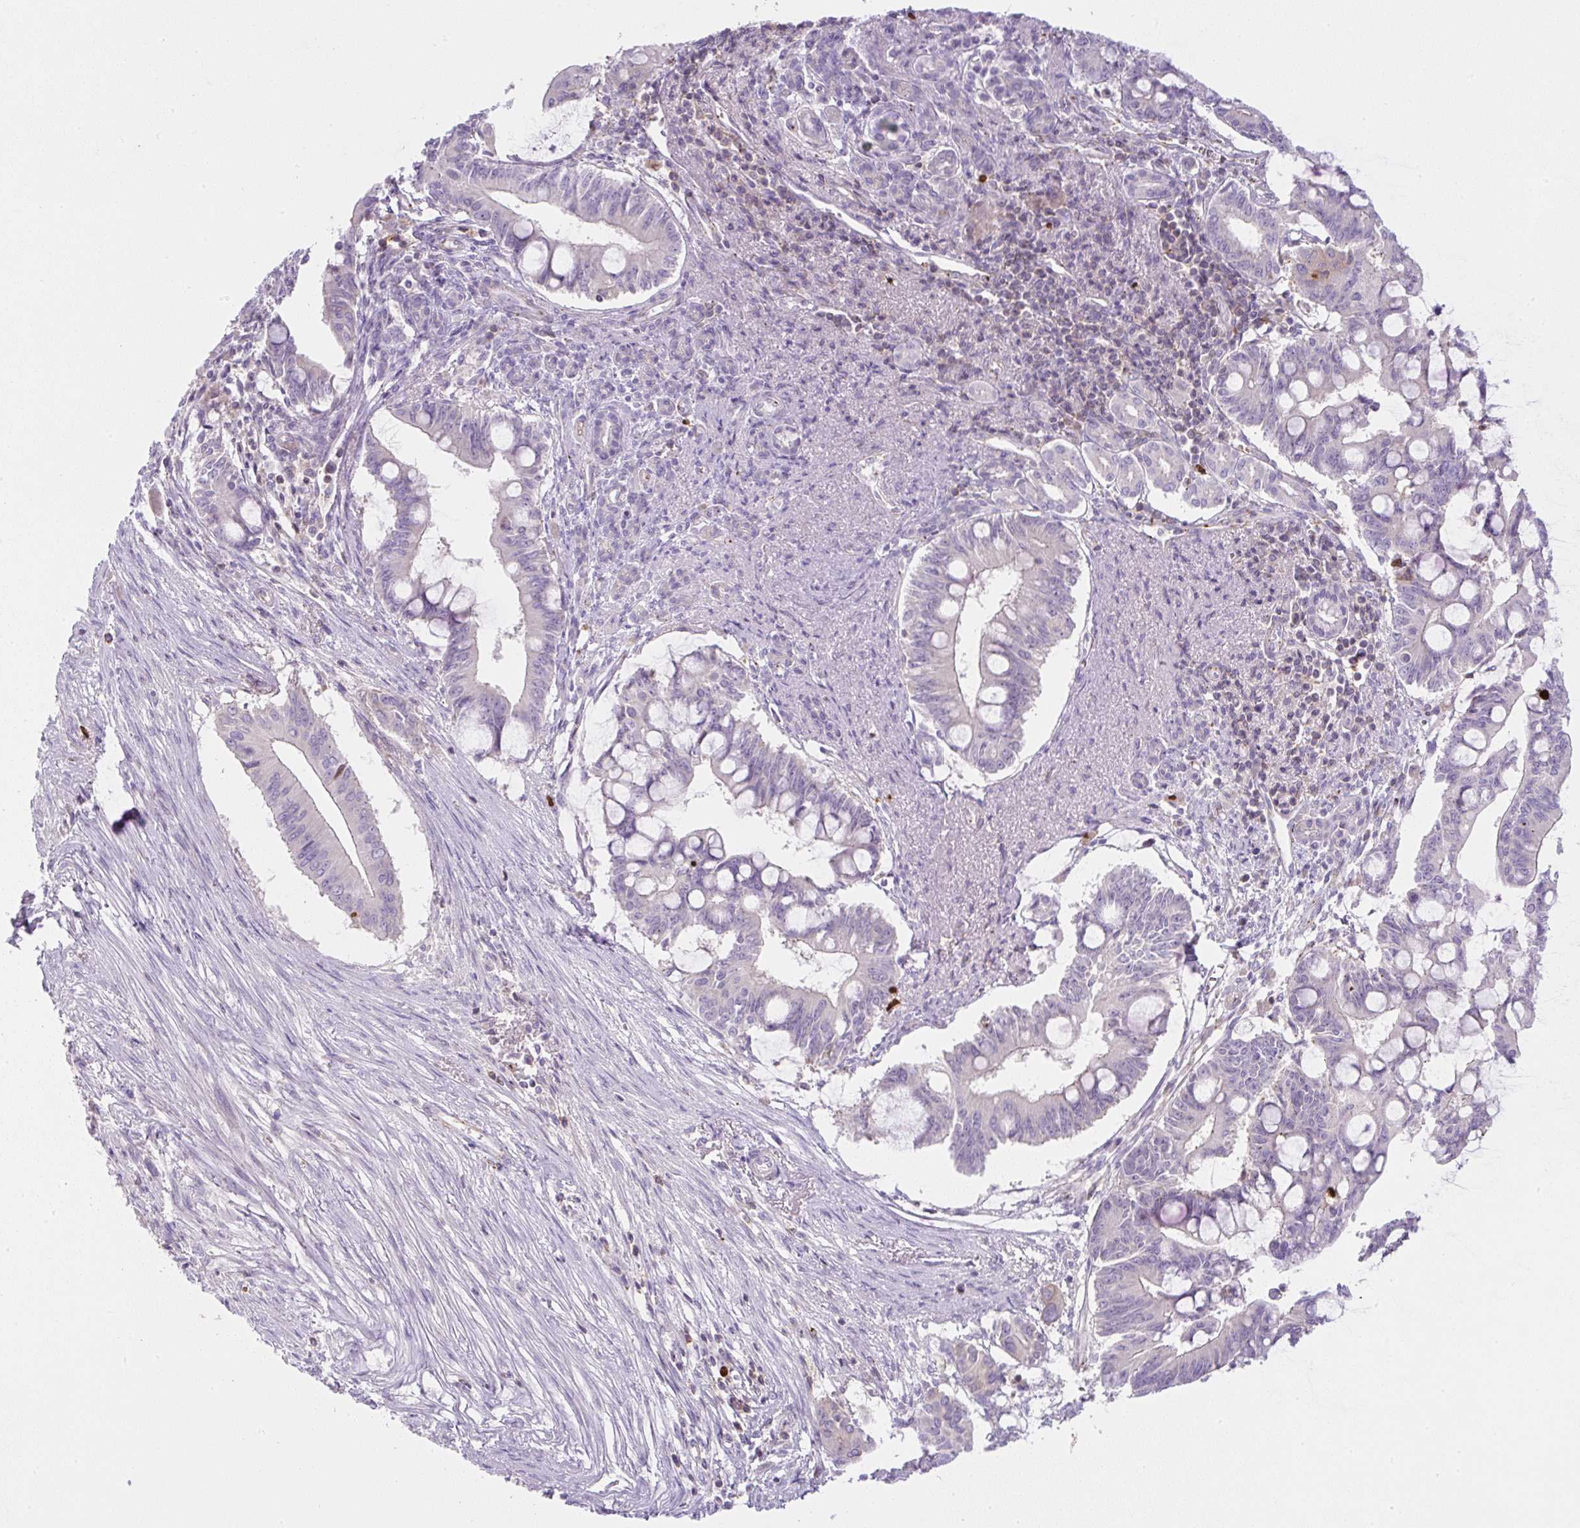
{"staining": {"intensity": "negative", "quantity": "none", "location": "none"}, "tissue": "pancreatic cancer", "cell_type": "Tumor cells", "image_type": "cancer", "snomed": [{"axis": "morphology", "description": "Adenocarcinoma, NOS"}, {"axis": "topography", "description": "Pancreas"}], "caption": "Tumor cells show no significant expression in pancreatic cancer. (DAB (3,3'-diaminobenzidine) immunohistochemistry visualized using brightfield microscopy, high magnification).", "gene": "PIP5KL1", "patient": {"sex": "male", "age": 68}}